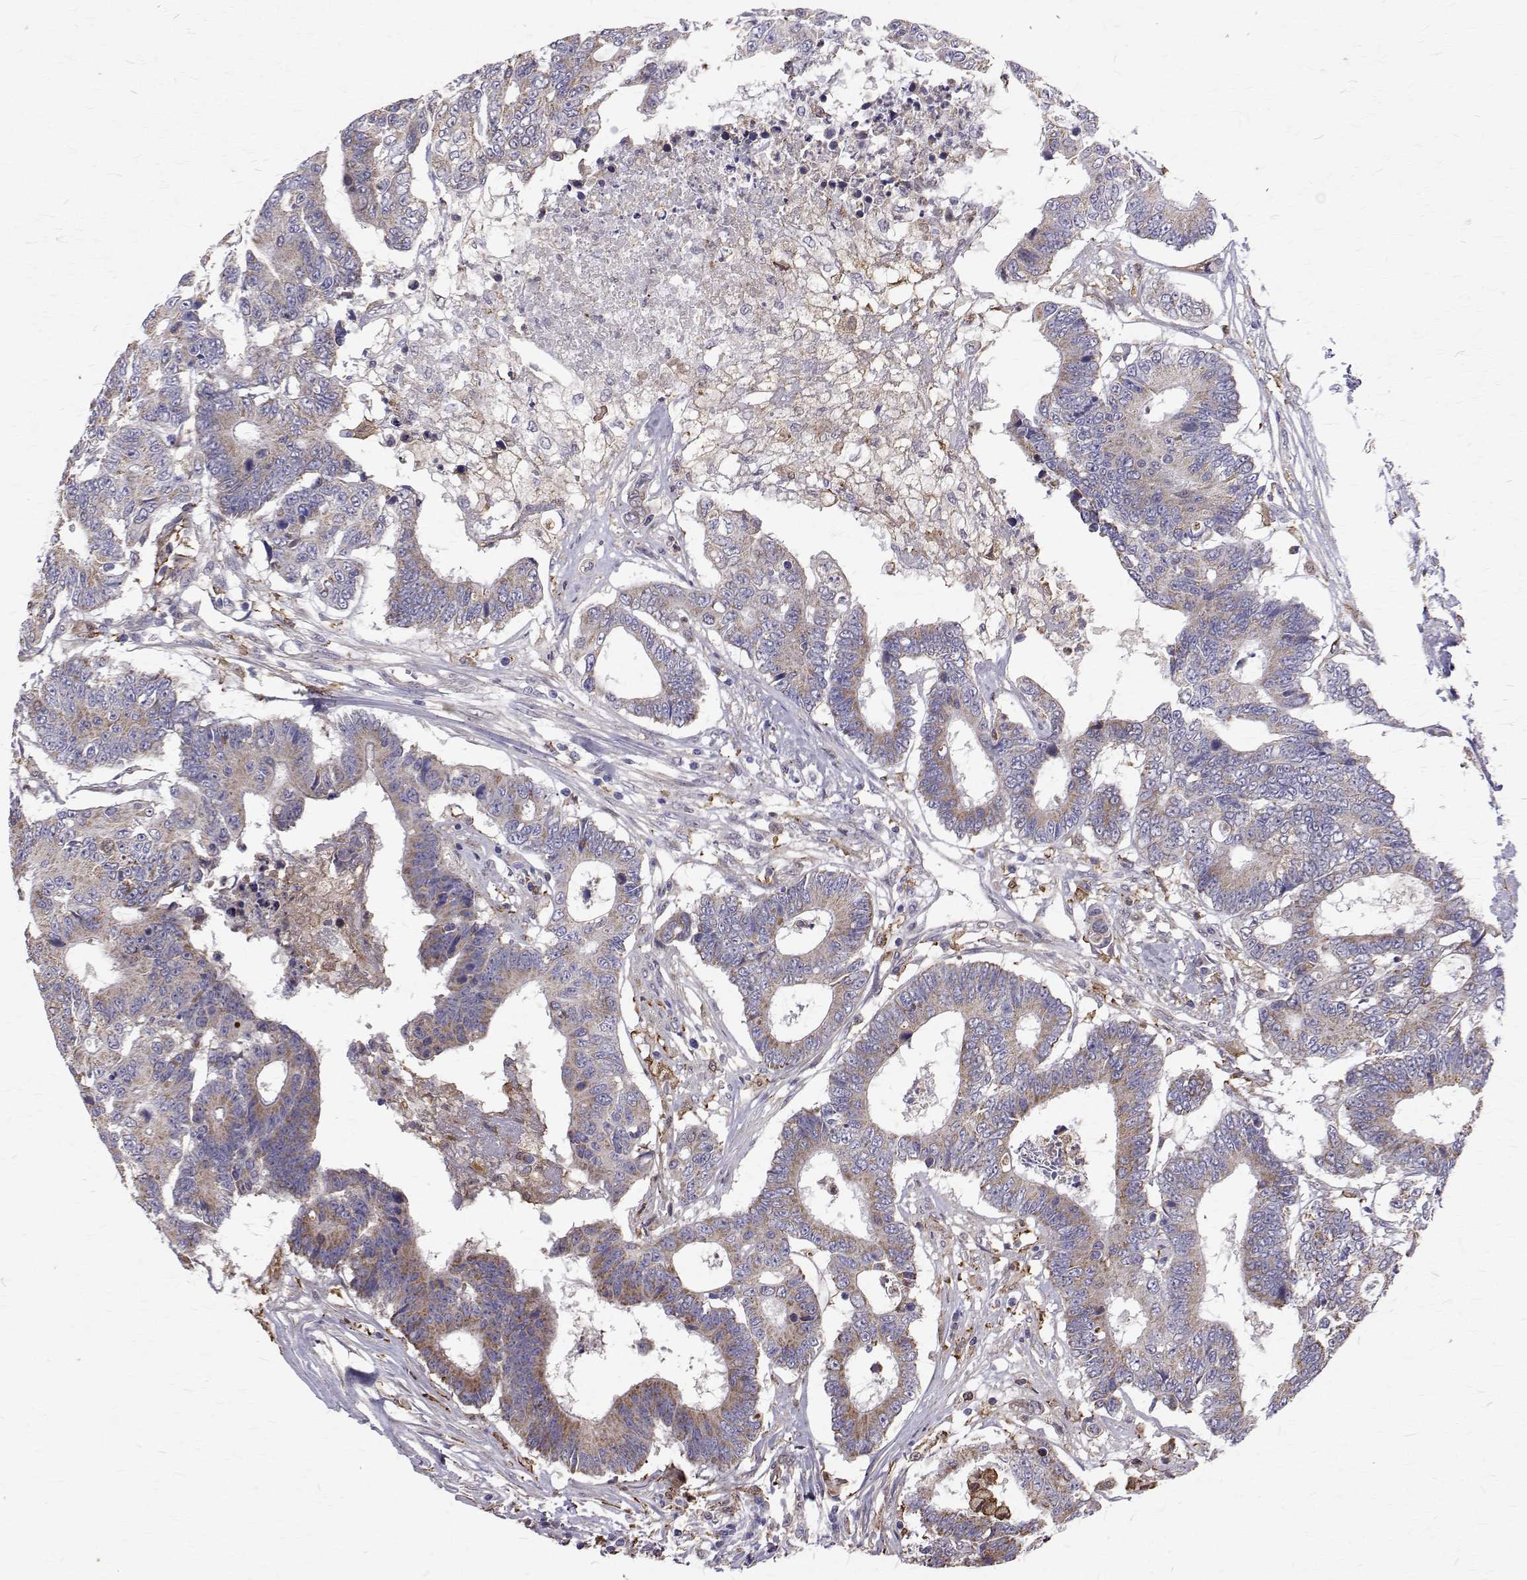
{"staining": {"intensity": "weak", "quantity": "25%-75%", "location": "cytoplasmic/membranous"}, "tissue": "colorectal cancer", "cell_type": "Tumor cells", "image_type": "cancer", "snomed": [{"axis": "morphology", "description": "Adenocarcinoma, NOS"}, {"axis": "topography", "description": "Colon"}], "caption": "Human adenocarcinoma (colorectal) stained with a protein marker reveals weak staining in tumor cells.", "gene": "CCDC89", "patient": {"sex": "female", "age": 48}}